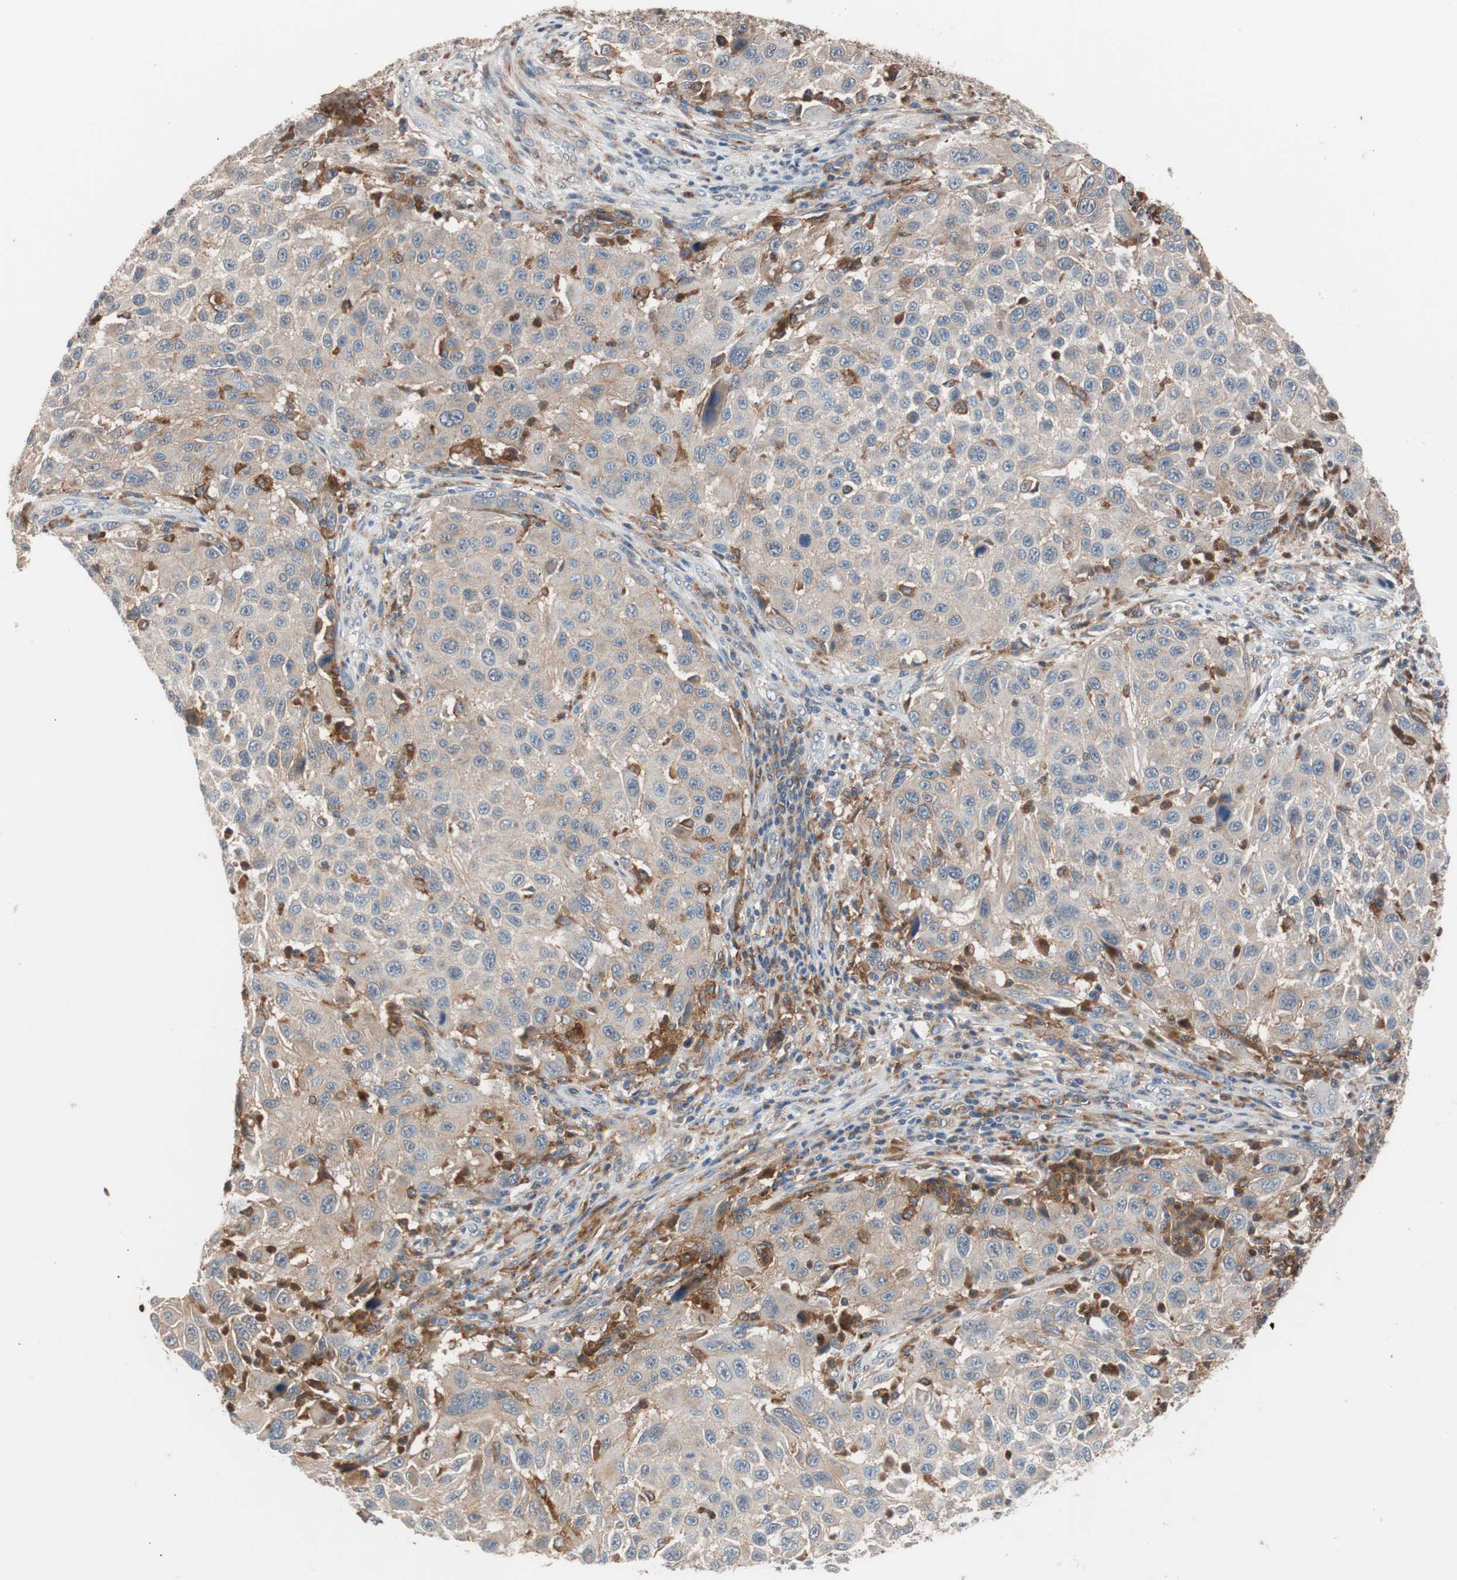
{"staining": {"intensity": "weak", "quantity": "25%-75%", "location": "cytoplasmic/membranous"}, "tissue": "melanoma", "cell_type": "Tumor cells", "image_type": "cancer", "snomed": [{"axis": "morphology", "description": "Malignant melanoma, Metastatic site"}, {"axis": "topography", "description": "Lymph node"}], "caption": "Human melanoma stained with a protein marker demonstrates weak staining in tumor cells.", "gene": "LITAF", "patient": {"sex": "male", "age": 61}}